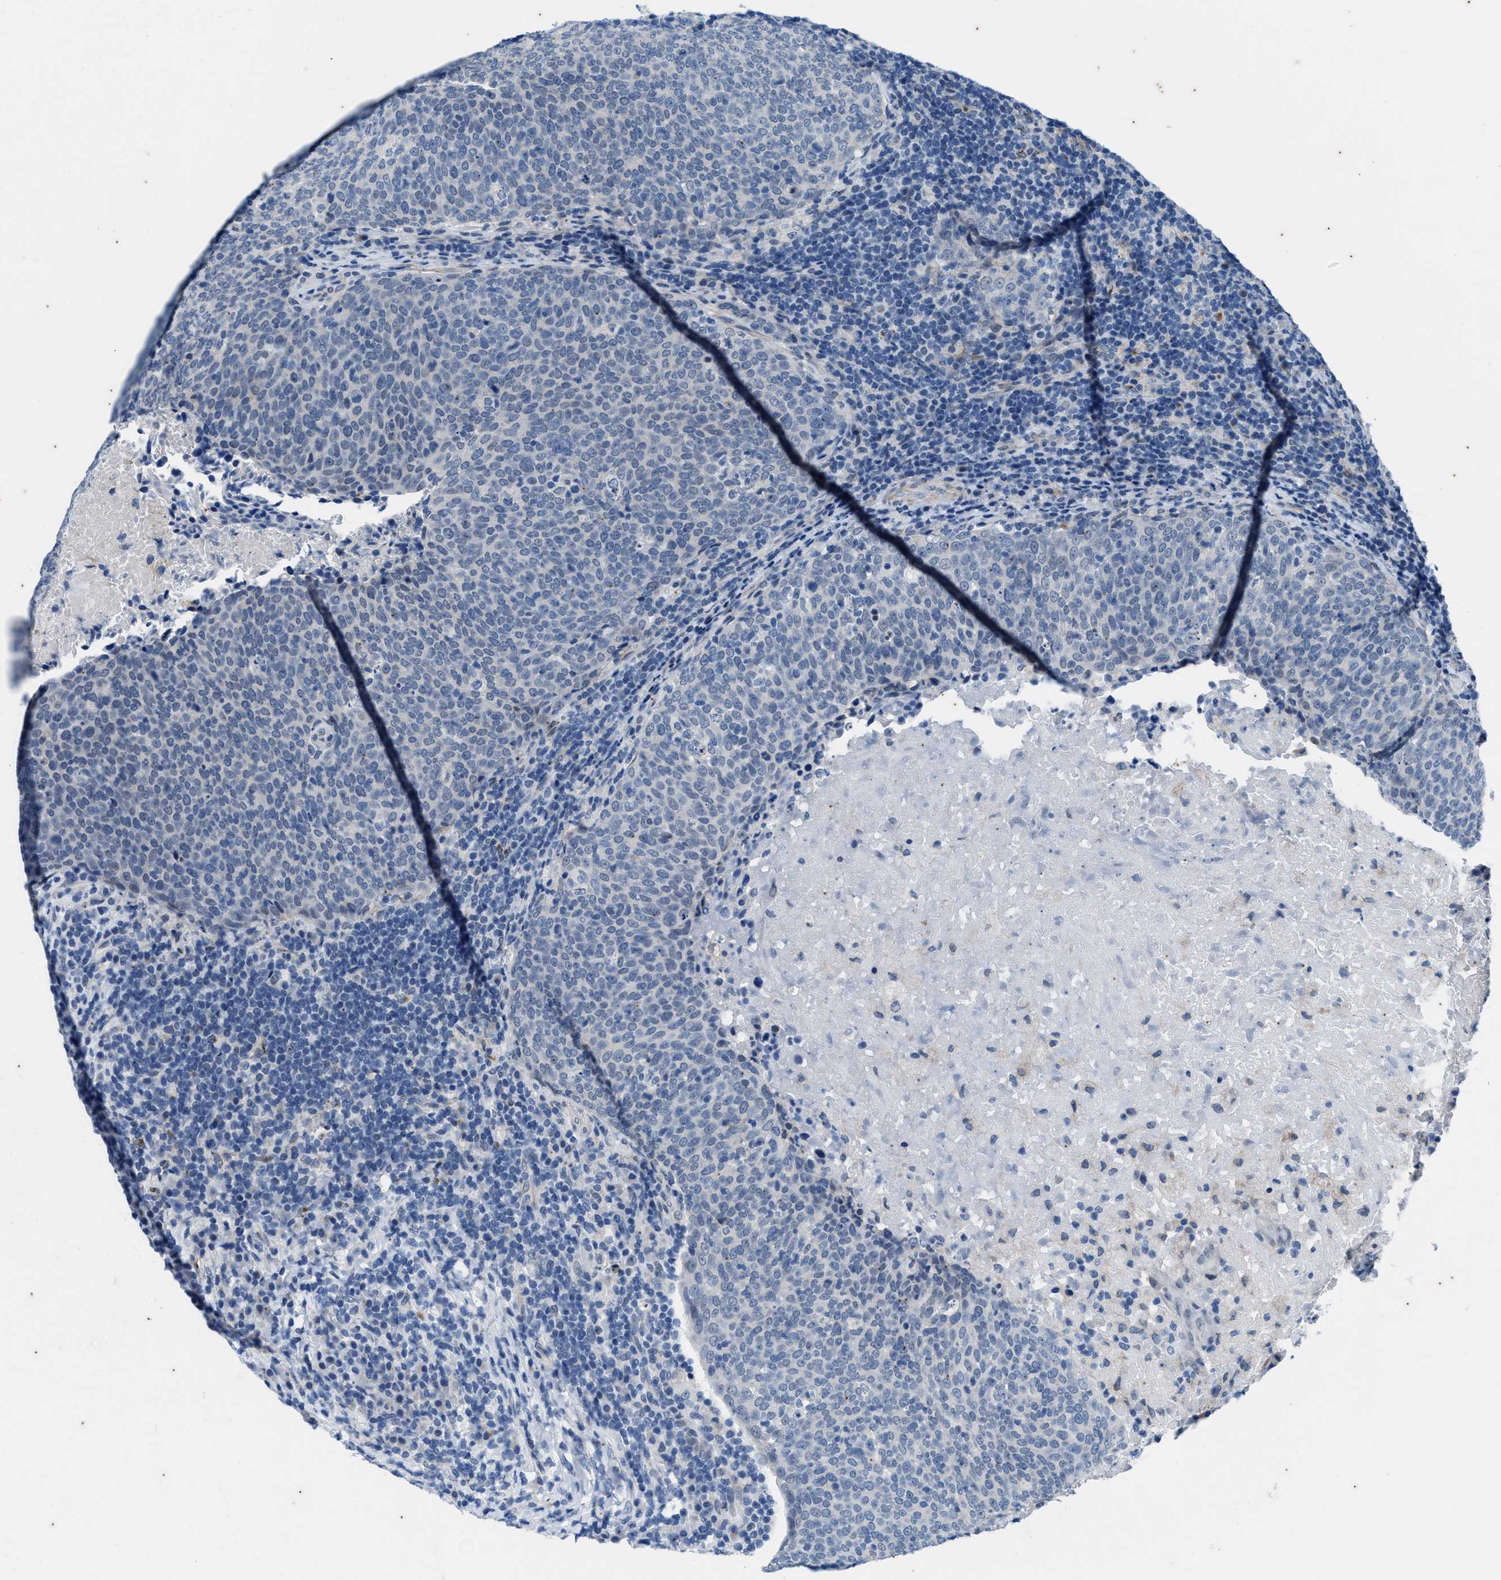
{"staining": {"intensity": "negative", "quantity": "none", "location": "none"}, "tissue": "head and neck cancer", "cell_type": "Tumor cells", "image_type": "cancer", "snomed": [{"axis": "morphology", "description": "Squamous cell carcinoma, NOS"}, {"axis": "morphology", "description": "Squamous cell carcinoma, metastatic, NOS"}, {"axis": "topography", "description": "Lymph node"}, {"axis": "topography", "description": "Head-Neck"}], "caption": "Tumor cells are negative for protein expression in human head and neck cancer (squamous cell carcinoma).", "gene": "KIF24", "patient": {"sex": "male", "age": 62}}